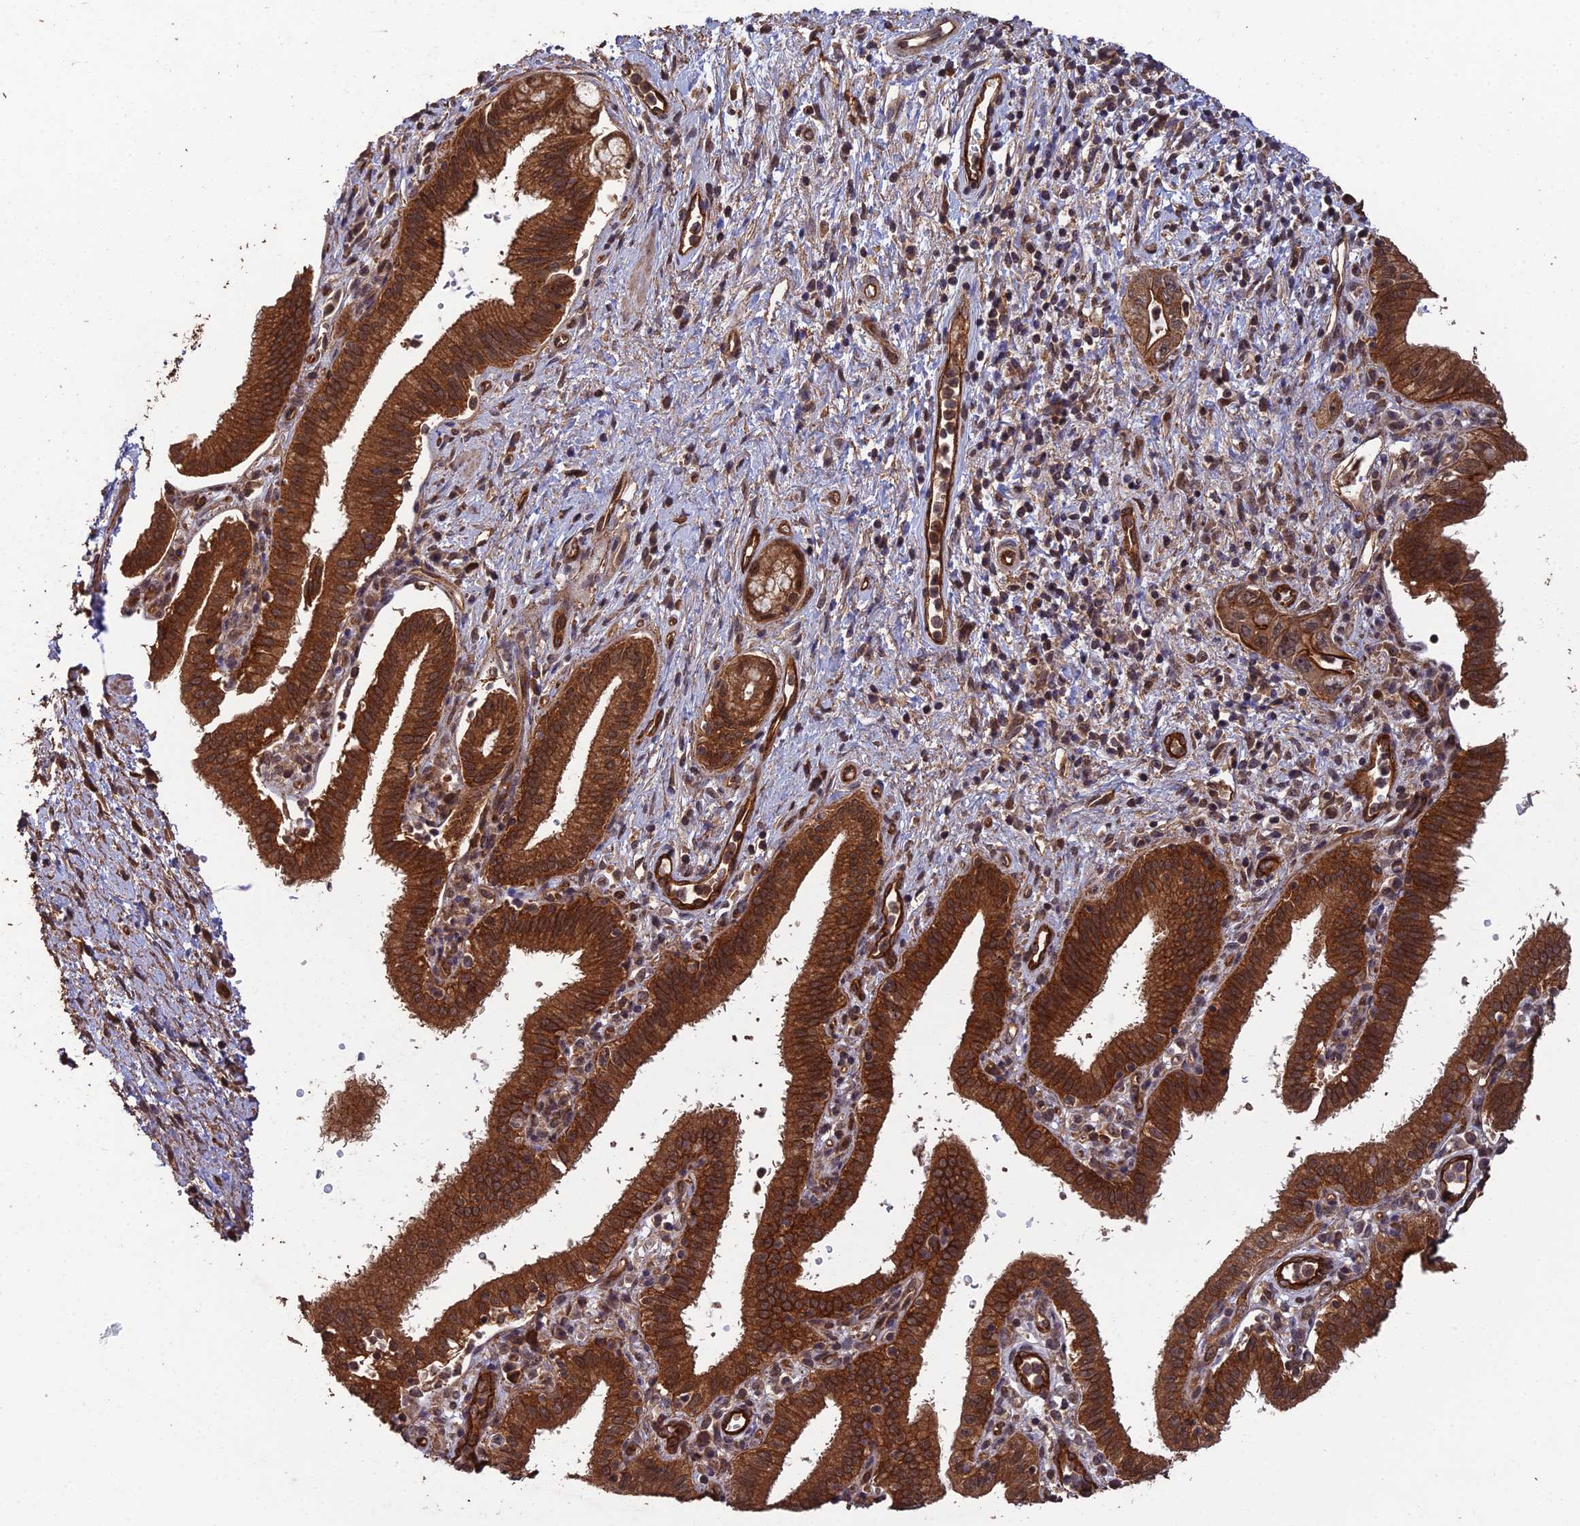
{"staining": {"intensity": "strong", "quantity": ">75%", "location": "cytoplasmic/membranous,nuclear"}, "tissue": "pancreatic cancer", "cell_type": "Tumor cells", "image_type": "cancer", "snomed": [{"axis": "morphology", "description": "Adenocarcinoma, NOS"}, {"axis": "topography", "description": "Pancreas"}], "caption": "Adenocarcinoma (pancreatic) tissue reveals strong cytoplasmic/membranous and nuclear staining in approximately >75% of tumor cells", "gene": "RALGAPA2", "patient": {"sex": "female", "age": 73}}